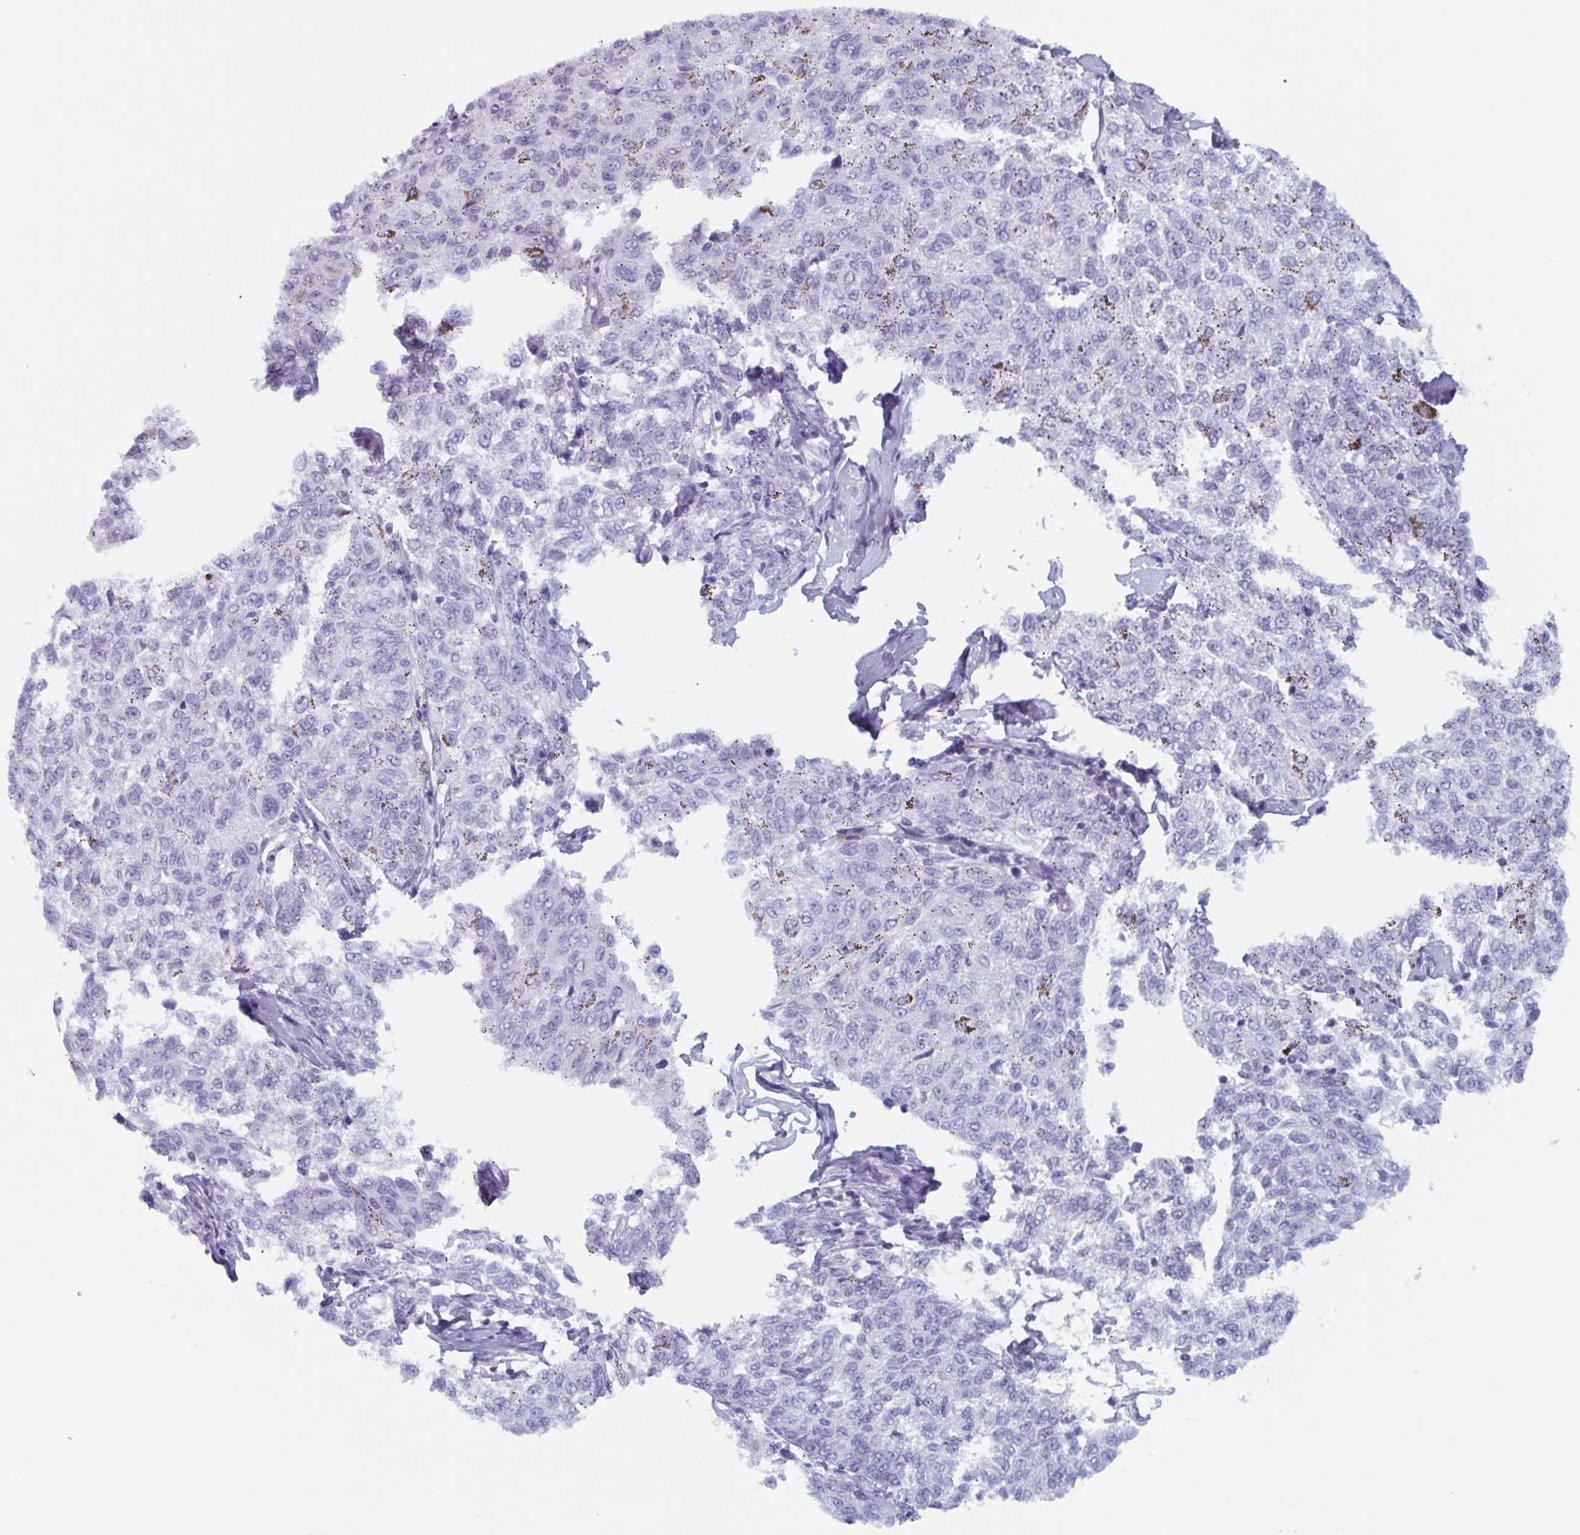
{"staining": {"intensity": "negative", "quantity": "none", "location": "none"}, "tissue": "melanoma", "cell_type": "Tumor cells", "image_type": "cancer", "snomed": [{"axis": "morphology", "description": "Malignant melanoma, NOS"}, {"axis": "topography", "description": "Skin"}], "caption": "High power microscopy histopathology image of an immunohistochemistry micrograph of melanoma, revealing no significant staining in tumor cells.", "gene": "BPI", "patient": {"sex": "female", "age": 72}}